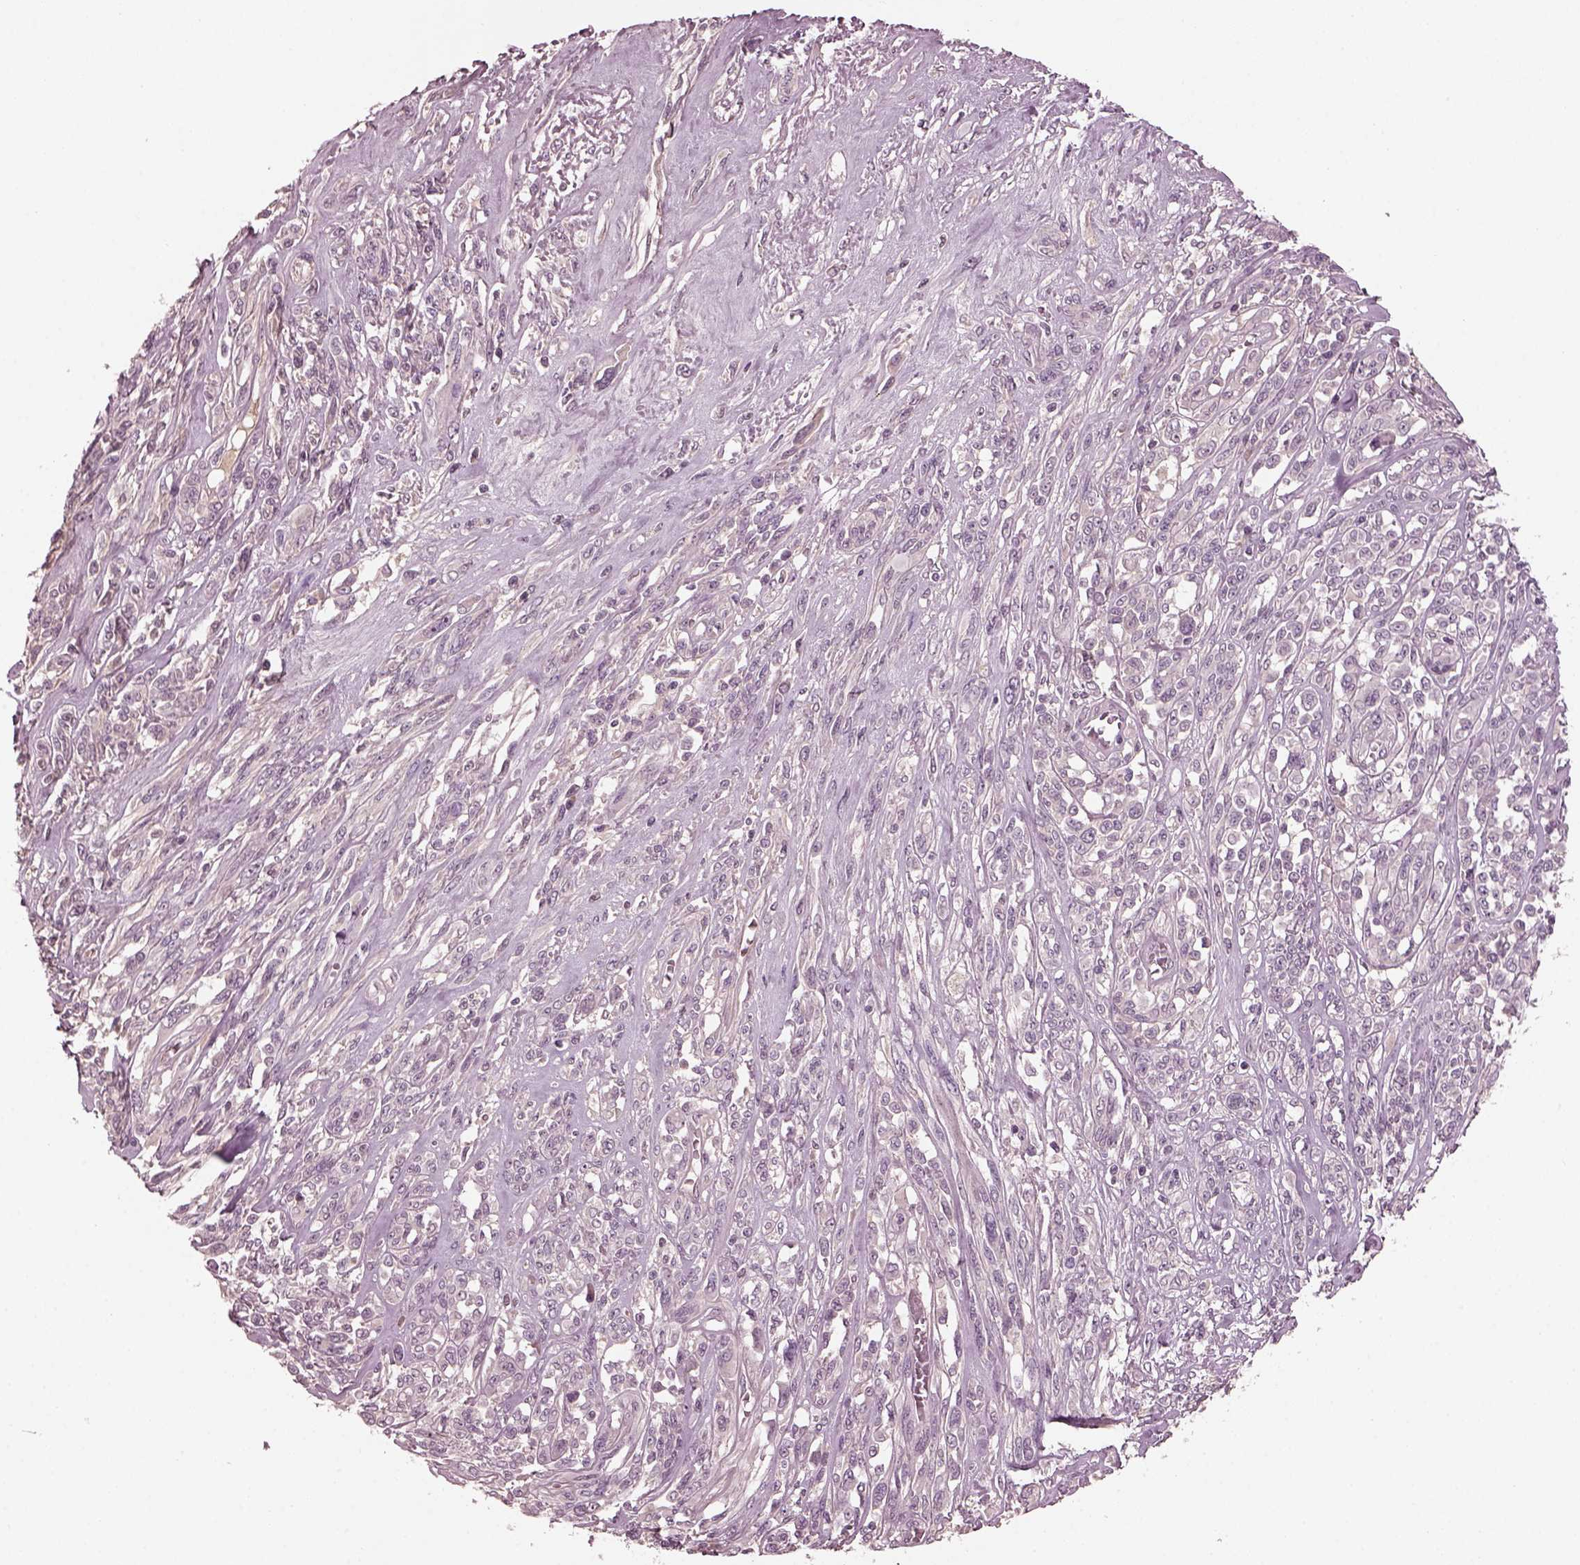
{"staining": {"intensity": "negative", "quantity": "none", "location": "none"}, "tissue": "melanoma", "cell_type": "Tumor cells", "image_type": "cancer", "snomed": [{"axis": "morphology", "description": "Malignant melanoma, NOS"}, {"axis": "topography", "description": "Skin"}], "caption": "Micrograph shows no protein staining in tumor cells of malignant melanoma tissue.", "gene": "PORCN", "patient": {"sex": "female", "age": 91}}